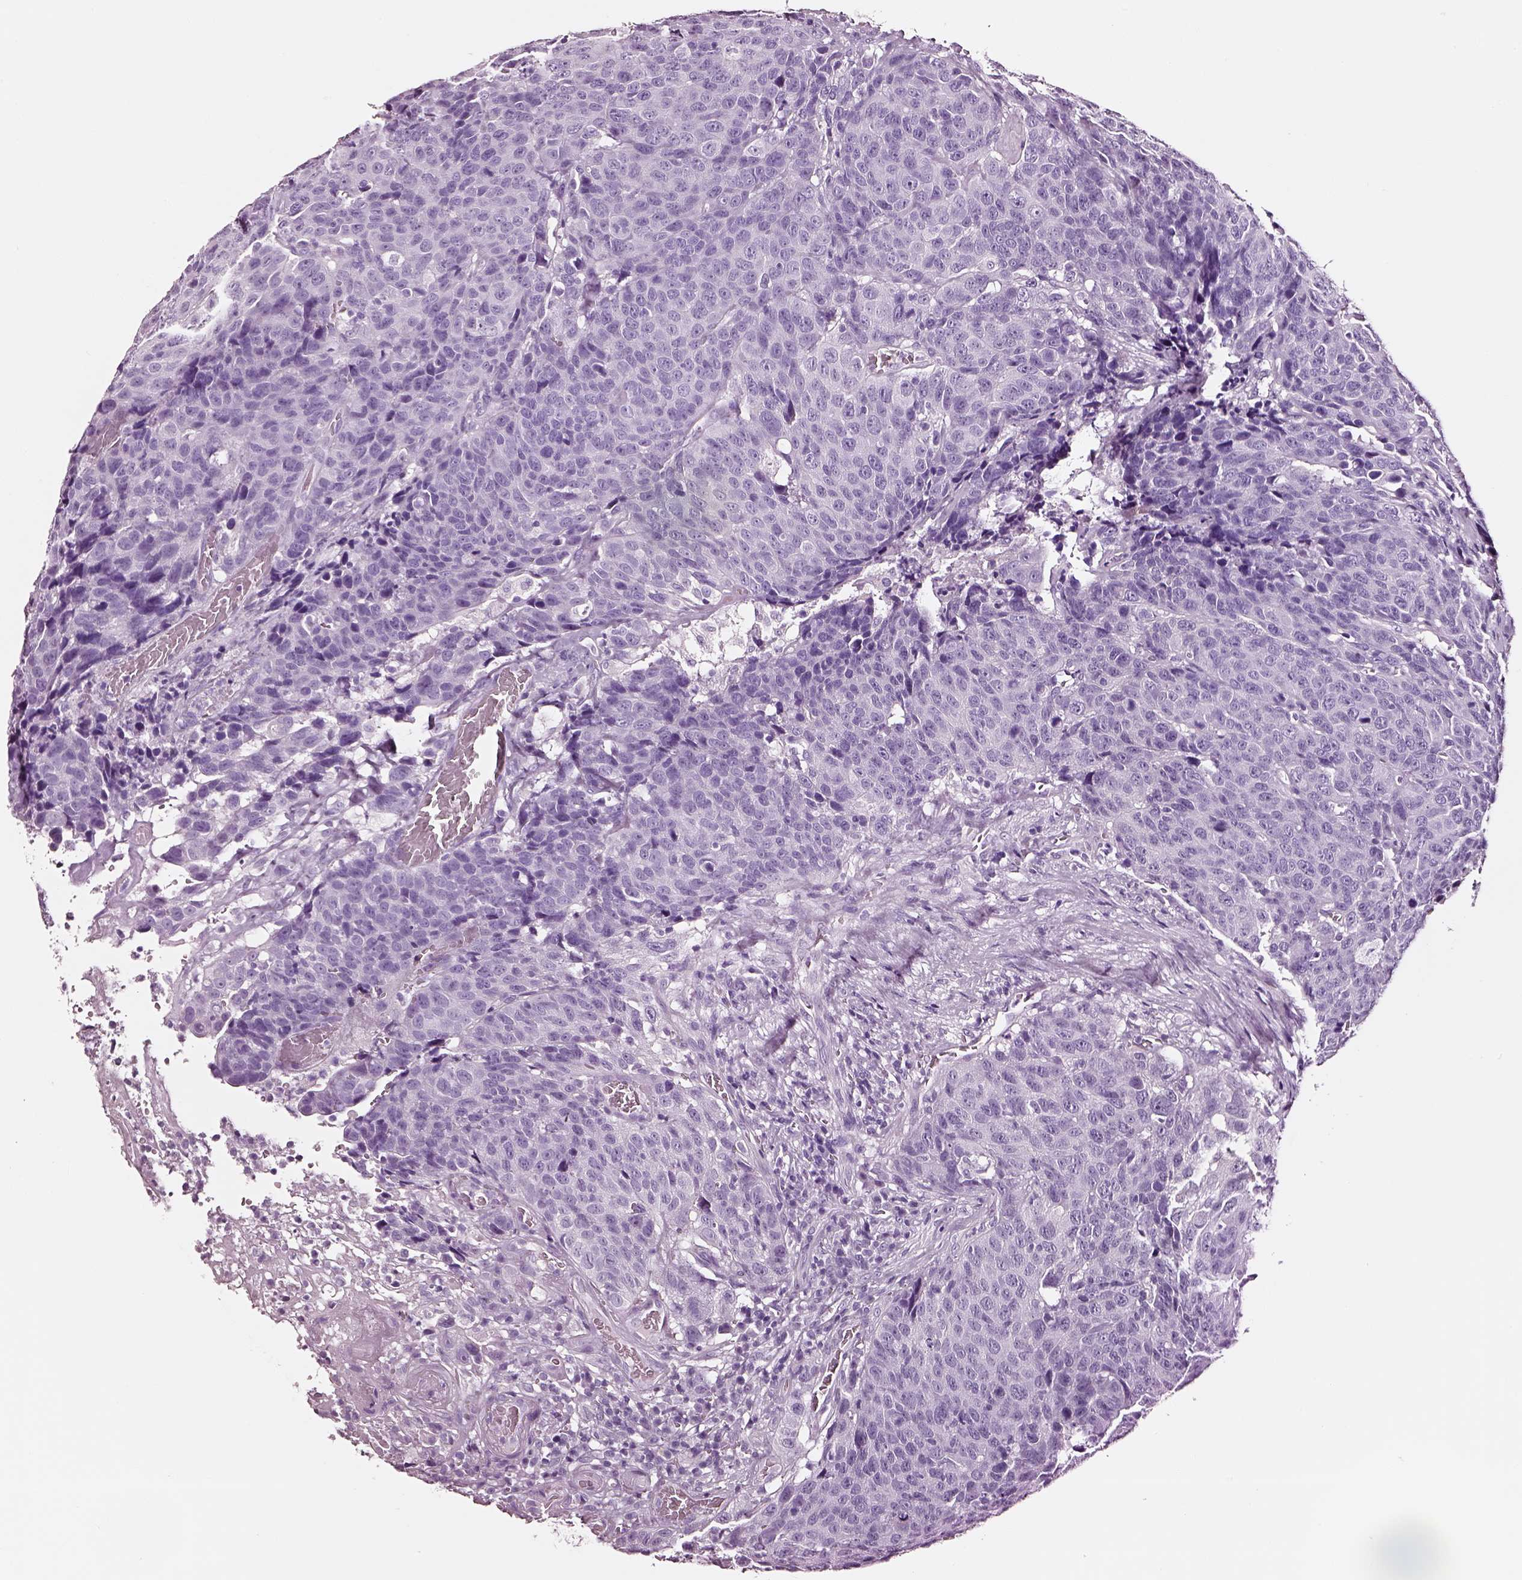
{"staining": {"intensity": "negative", "quantity": "none", "location": "none"}, "tissue": "head and neck cancer", "cell_type": "Tumor cells", "image_type": "cancer", "snomed": [{"axis": "morphology", "description": "Squamous cell carcinoma, NOS"}, {"axis": "topography", "description": "Head-Neck"}], "caption": "A high-resolution histopathology image shows immunohistochemistry staining of head and neck squamous cell carcinoma, which demonstrates no significant positivity in tumor cells. (DAB (3,3'-diaminobenzidine) IHC visualized using brightfield microscopy, high magnification).", "gene": "DPEP1", "patient": {"sex": "male", "age": 66}}